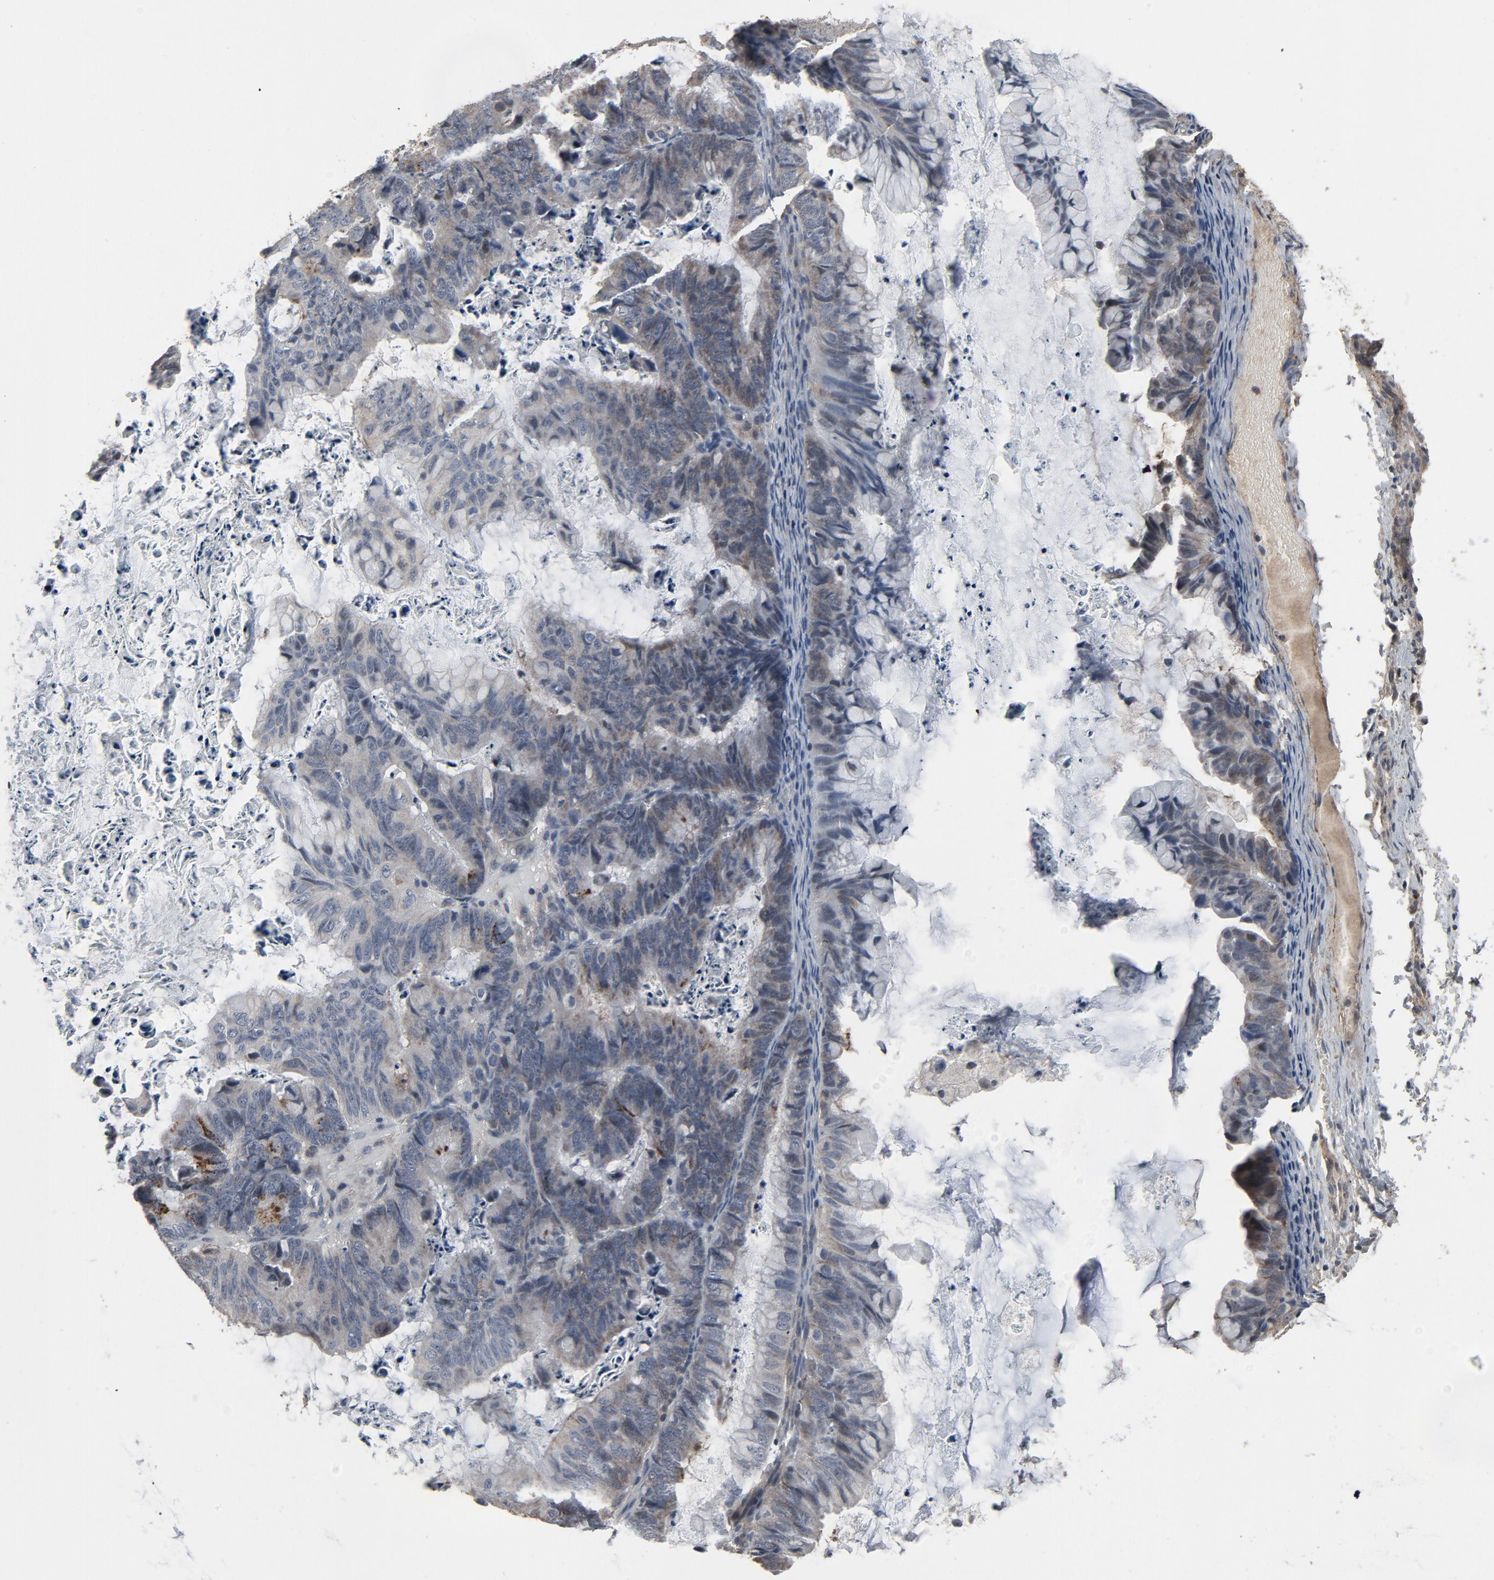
{"staining": {"intensity": "negative", "quantity": "none", "location": "none"}, "tissue": "ovarian cancer", "cell_type": "Tumor cells", "image_type": "cancer", "snomed": [{"axis": "morphology", "description": "Cystadenocarcinoma, mucinous, NOS"}, {"axis": "topography", "description": "Ovary"}], "caption": "This is a photomicrograph of immunohistochemistry (IHC) staining of ovarian mucinous cystadenocarcinoma, which shows no staining in tumor cells.", "gene": "PDZD4", "patient": {"sex": "female", "age": 36}}